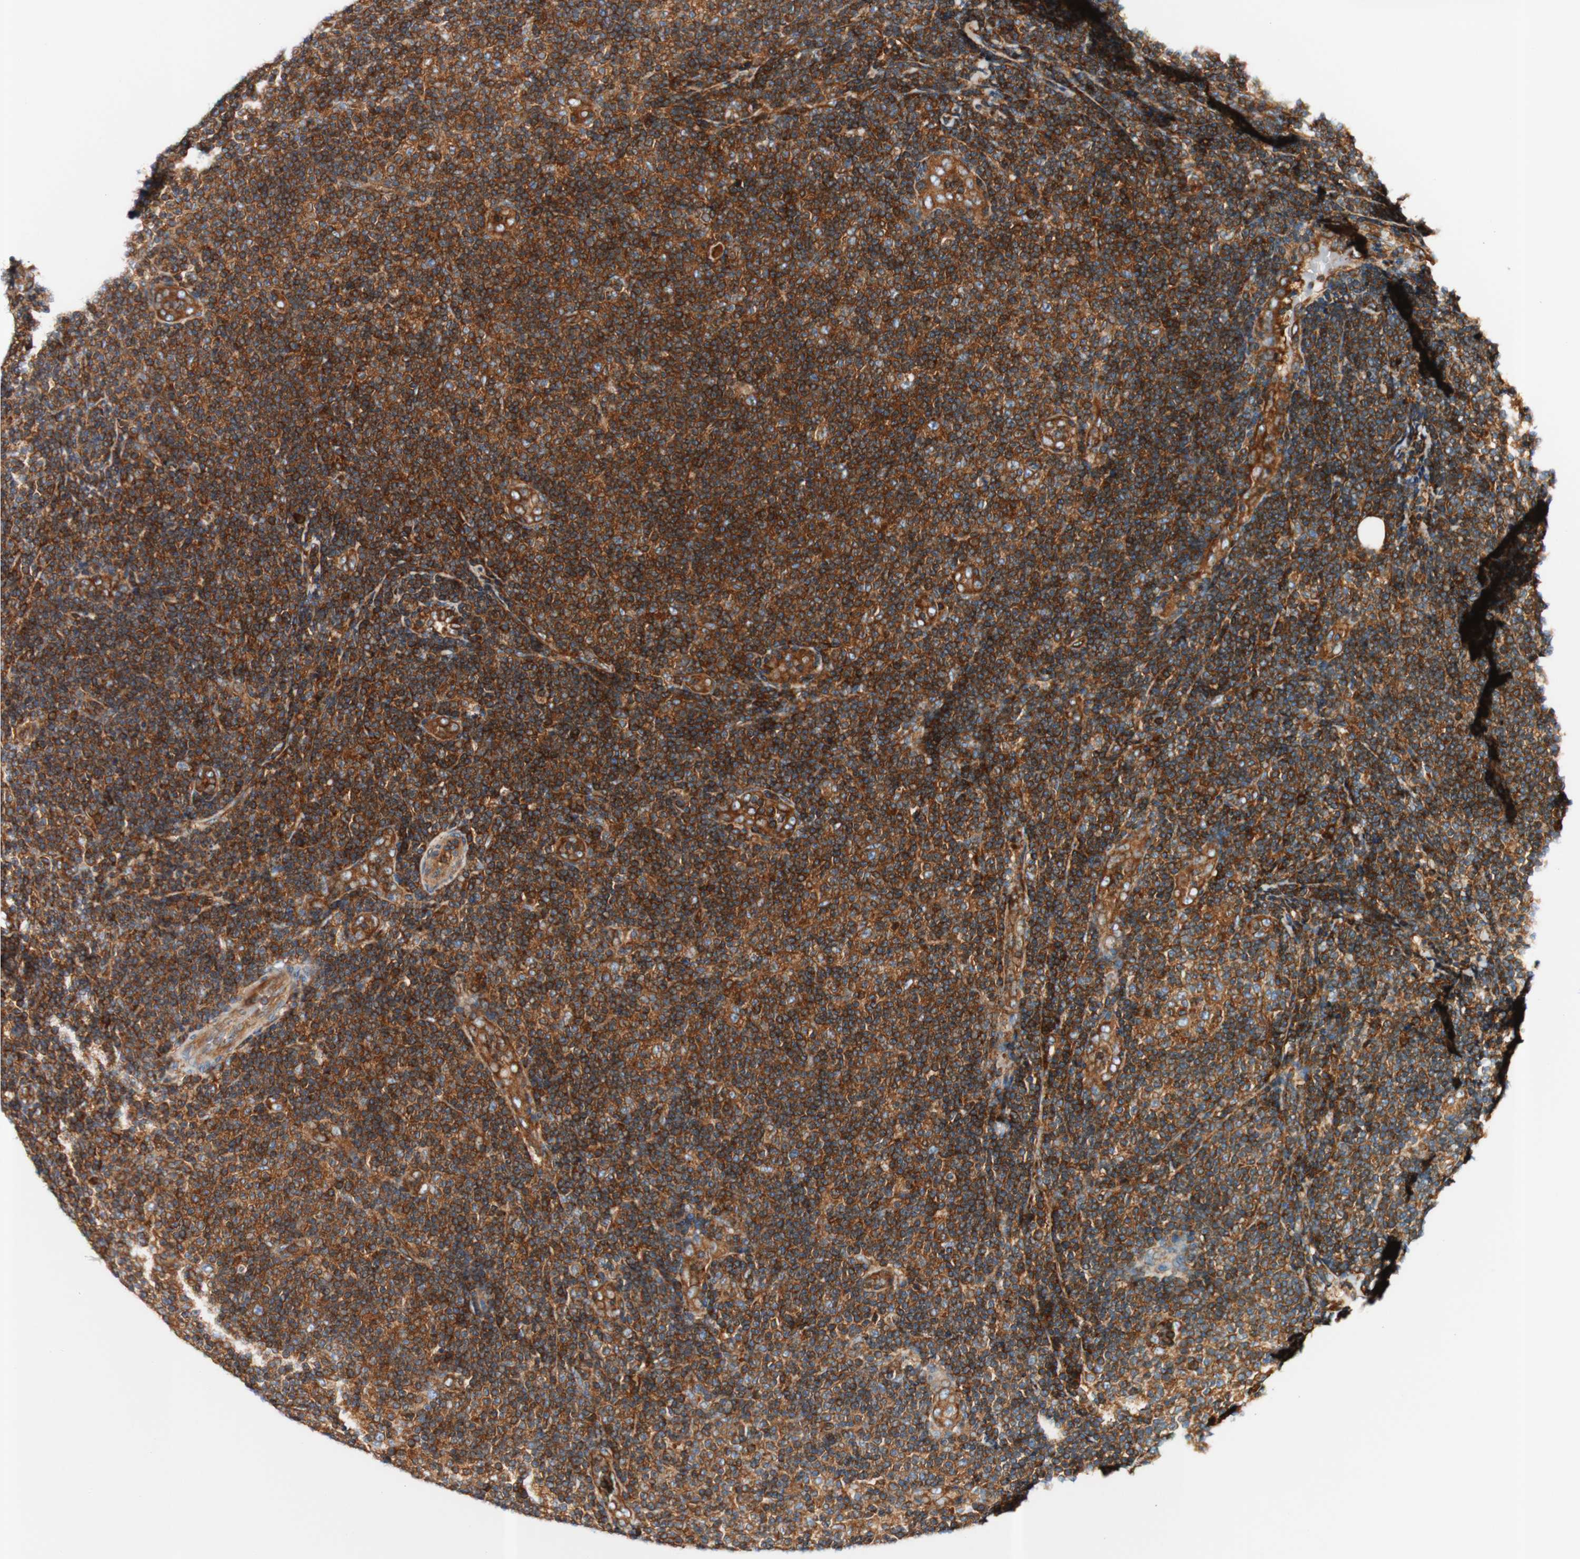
{"staining": {"intensity": "strong", "quantity": ">75%", "location": "cytoplasmic/membranous"}, "tissue": "lymphoma", "cell_type": "Tumor cells", "image_type": "cancer", "snomed": [{"axis": "morphology", "description": "Malignant lymphoma, non-Hodgkin's type, Low grade"}, {"axis": "topography", "description": "Lymph node"}], "caption": "Tumor cells show strong cytoplasmic/membranous expression in about >75% of cells in malignant lymphoma, non-Hodgkin's type (low-grade).", "gene": "STOM", "patient": {"sex": "male", "age": 83}}